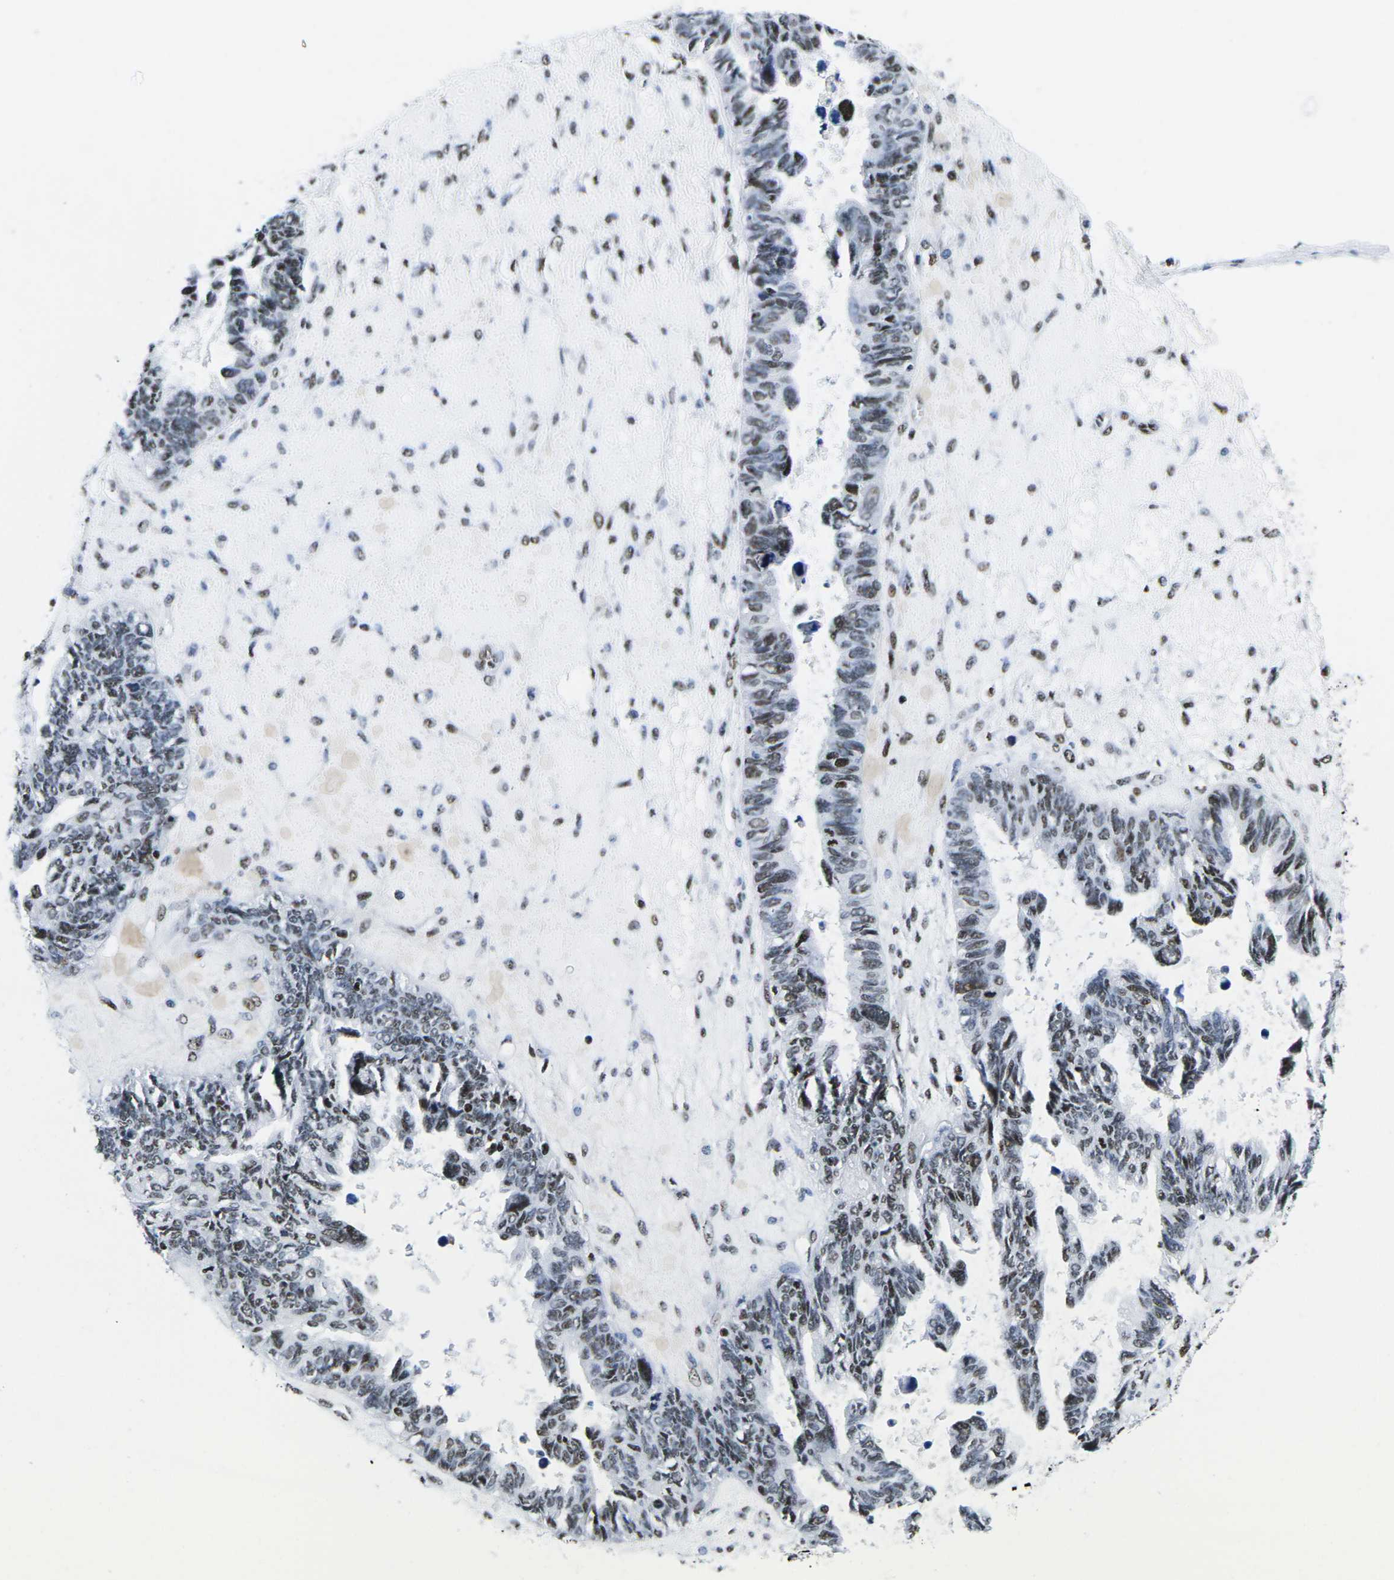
{"staining": {"intensity": "moderate", "quantity": "25%-75%", "location": "nuclear"}, "tissue": "ovarian cancer", "cell_type": "Tumor cells", "image_type": "cancer", "snomed": [{"axis": "morphology", "description": "Cystadenocarcinoma, serous, NOS"}, {"axis": "topography", "description": "Ovary"}], "caption": "This histopathology image reveals immunohistochemistry staining of human ovarian cancer, with medium moderate nuclear expression in approximately 25%-75% of tumor cells.", "gene": "ATF1", "patient": {"sex": "female", "age": 79}}